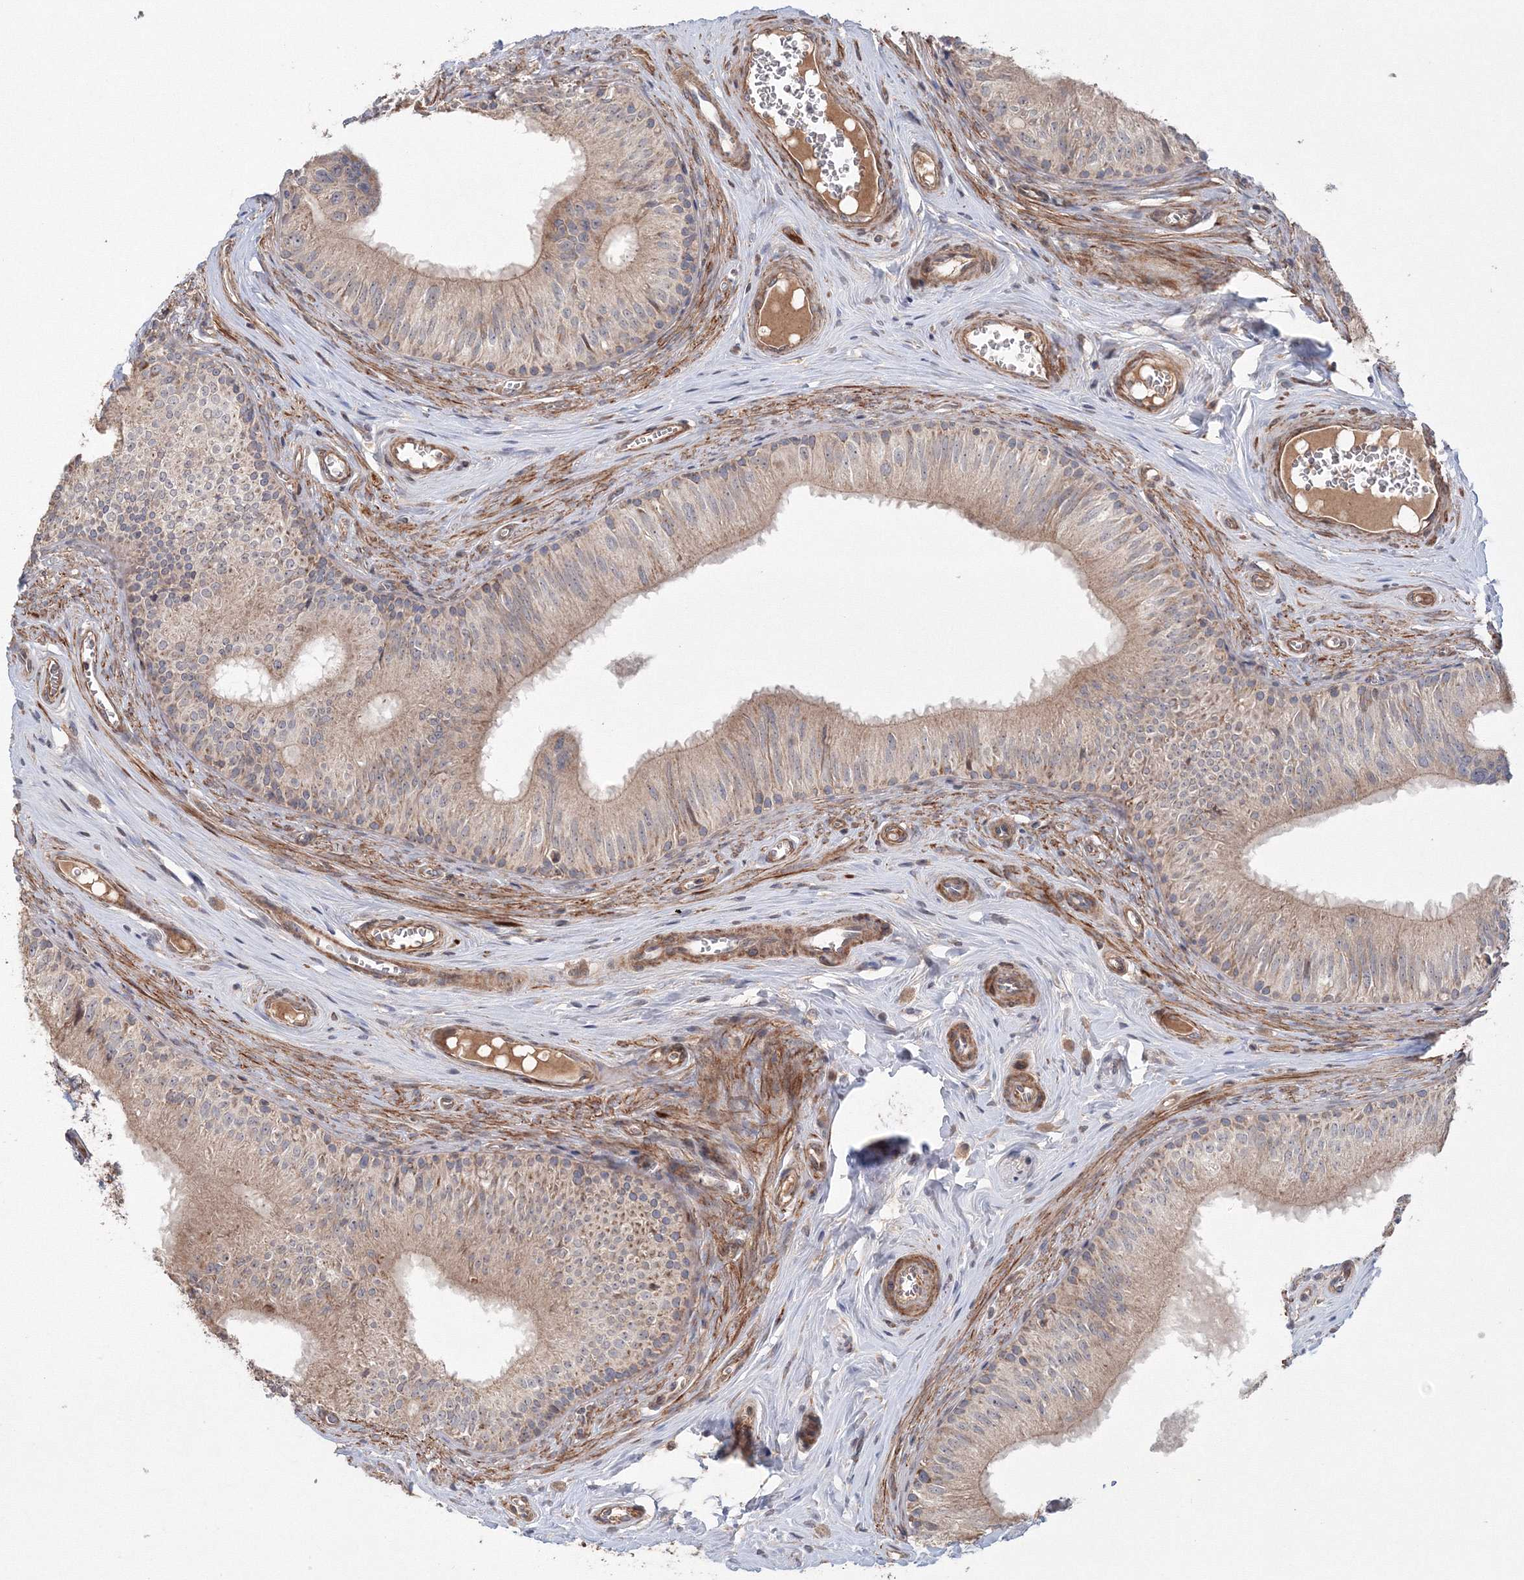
{"staining": {"intensity": "moderate", "quantity": "25%-75%", "location": "cytoplasmic/membranous"}, "tissue": "epididymis", "cell_type": "Glandular cells", "image_type": "normal", "snomed": [{"axis": "morphology", "description": "Normal tissue, NOS"}, {"axis": "topography", "description": "Epididymis"}], "caption": "Glandular cells display medium levels of moderate cytoplasmic/membranous staining in about 25%-75% of cells in benign human epididymis.", "gene": "NOA1", "patient": {"sex": "male", "age": 46}}